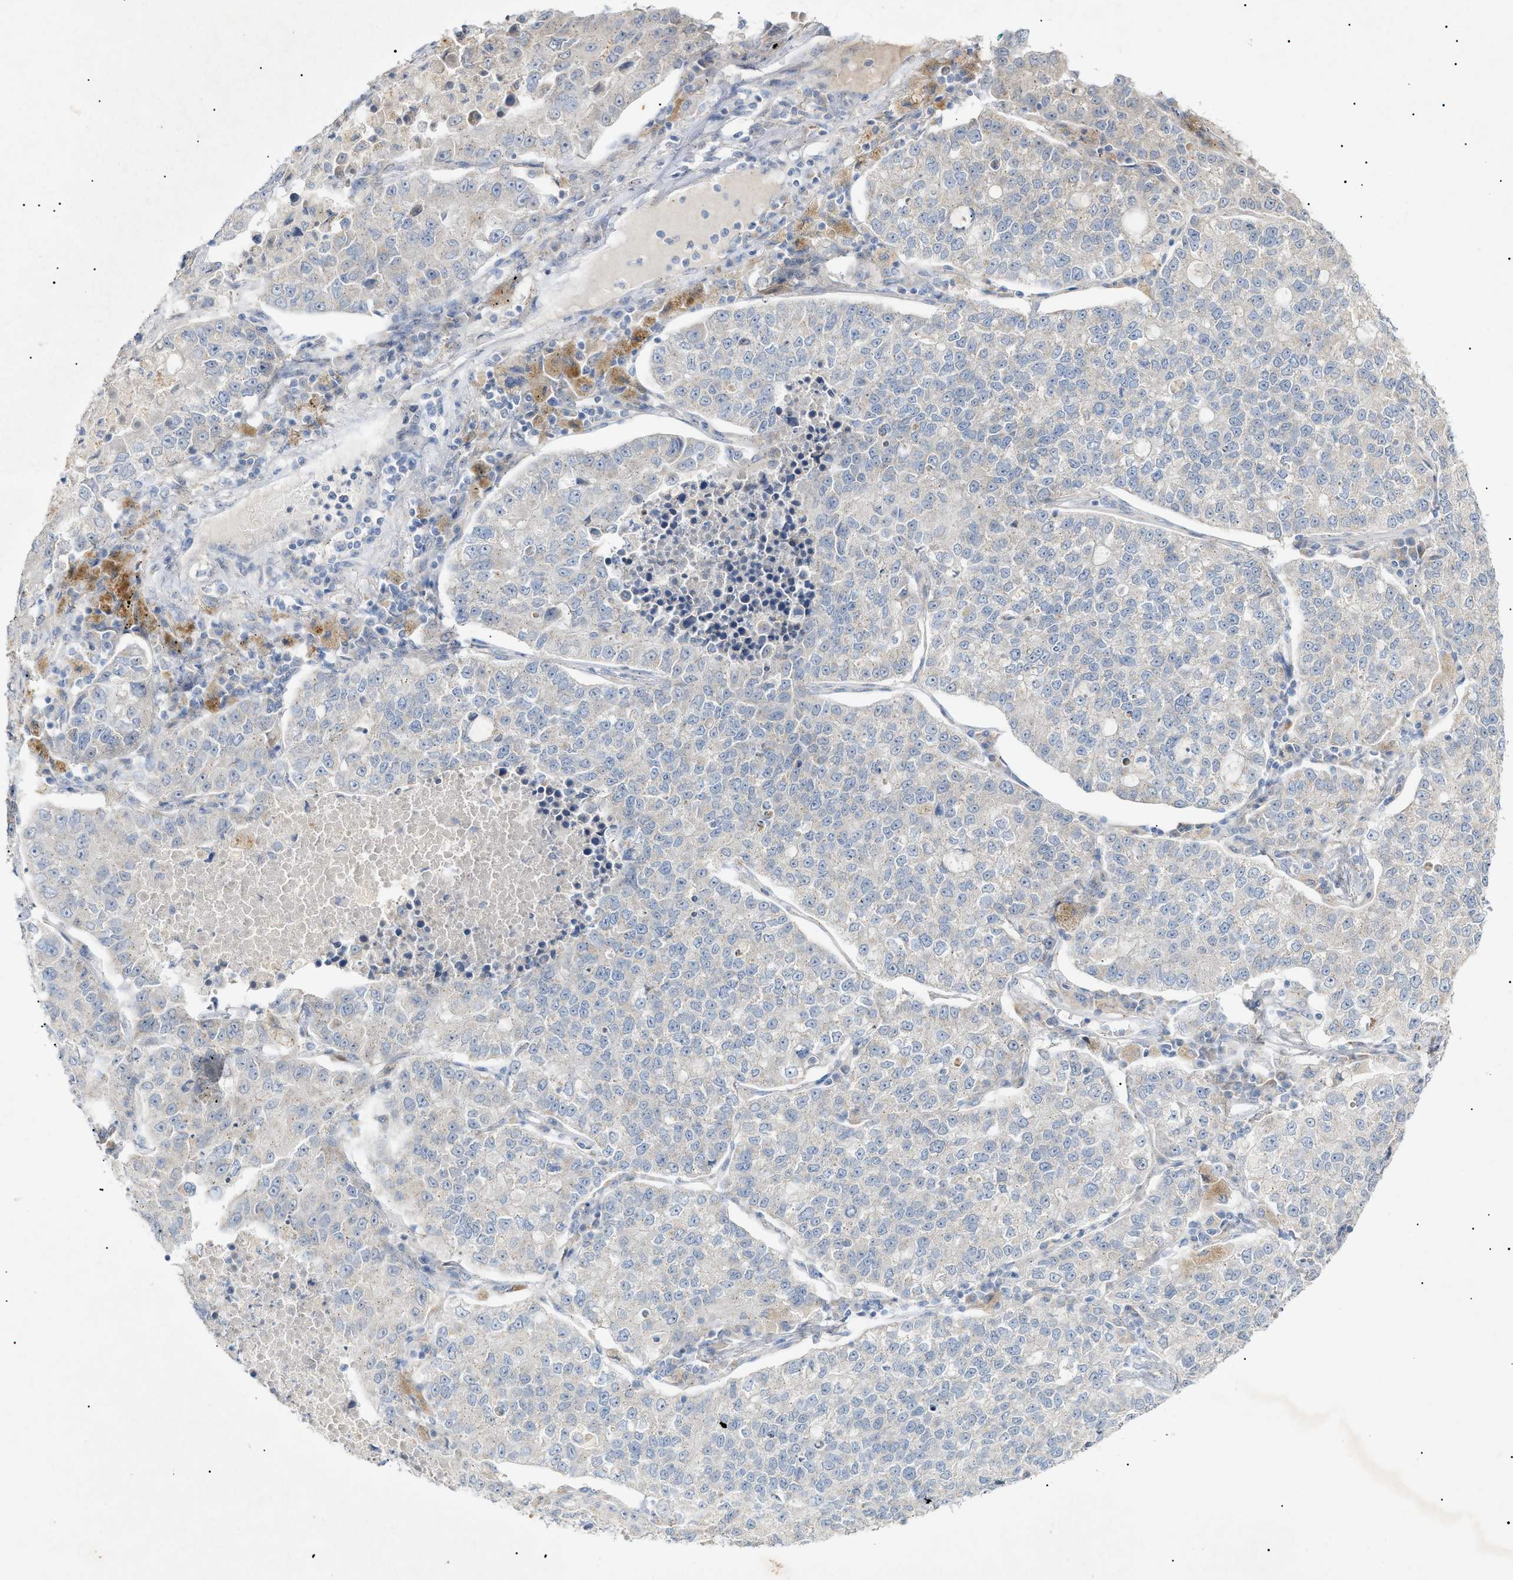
{"staining": {"intensity": "negative", "quantity": "none", "location": "none"}, "tissue": "lung cancer", "cell_type": "Tumor cells", "image_type": "cancer", "snomed": [{"axis": "morphology", "description": "Adenocarcinoma, NOS"}, {"axis": "topography", "description": "Lung"}], "caption": "Tumor cells show no significant positivity in adenocarcinoma (lung).", "gene": "SLC25A31", "patient": {"sex": "male", "age": 49}}